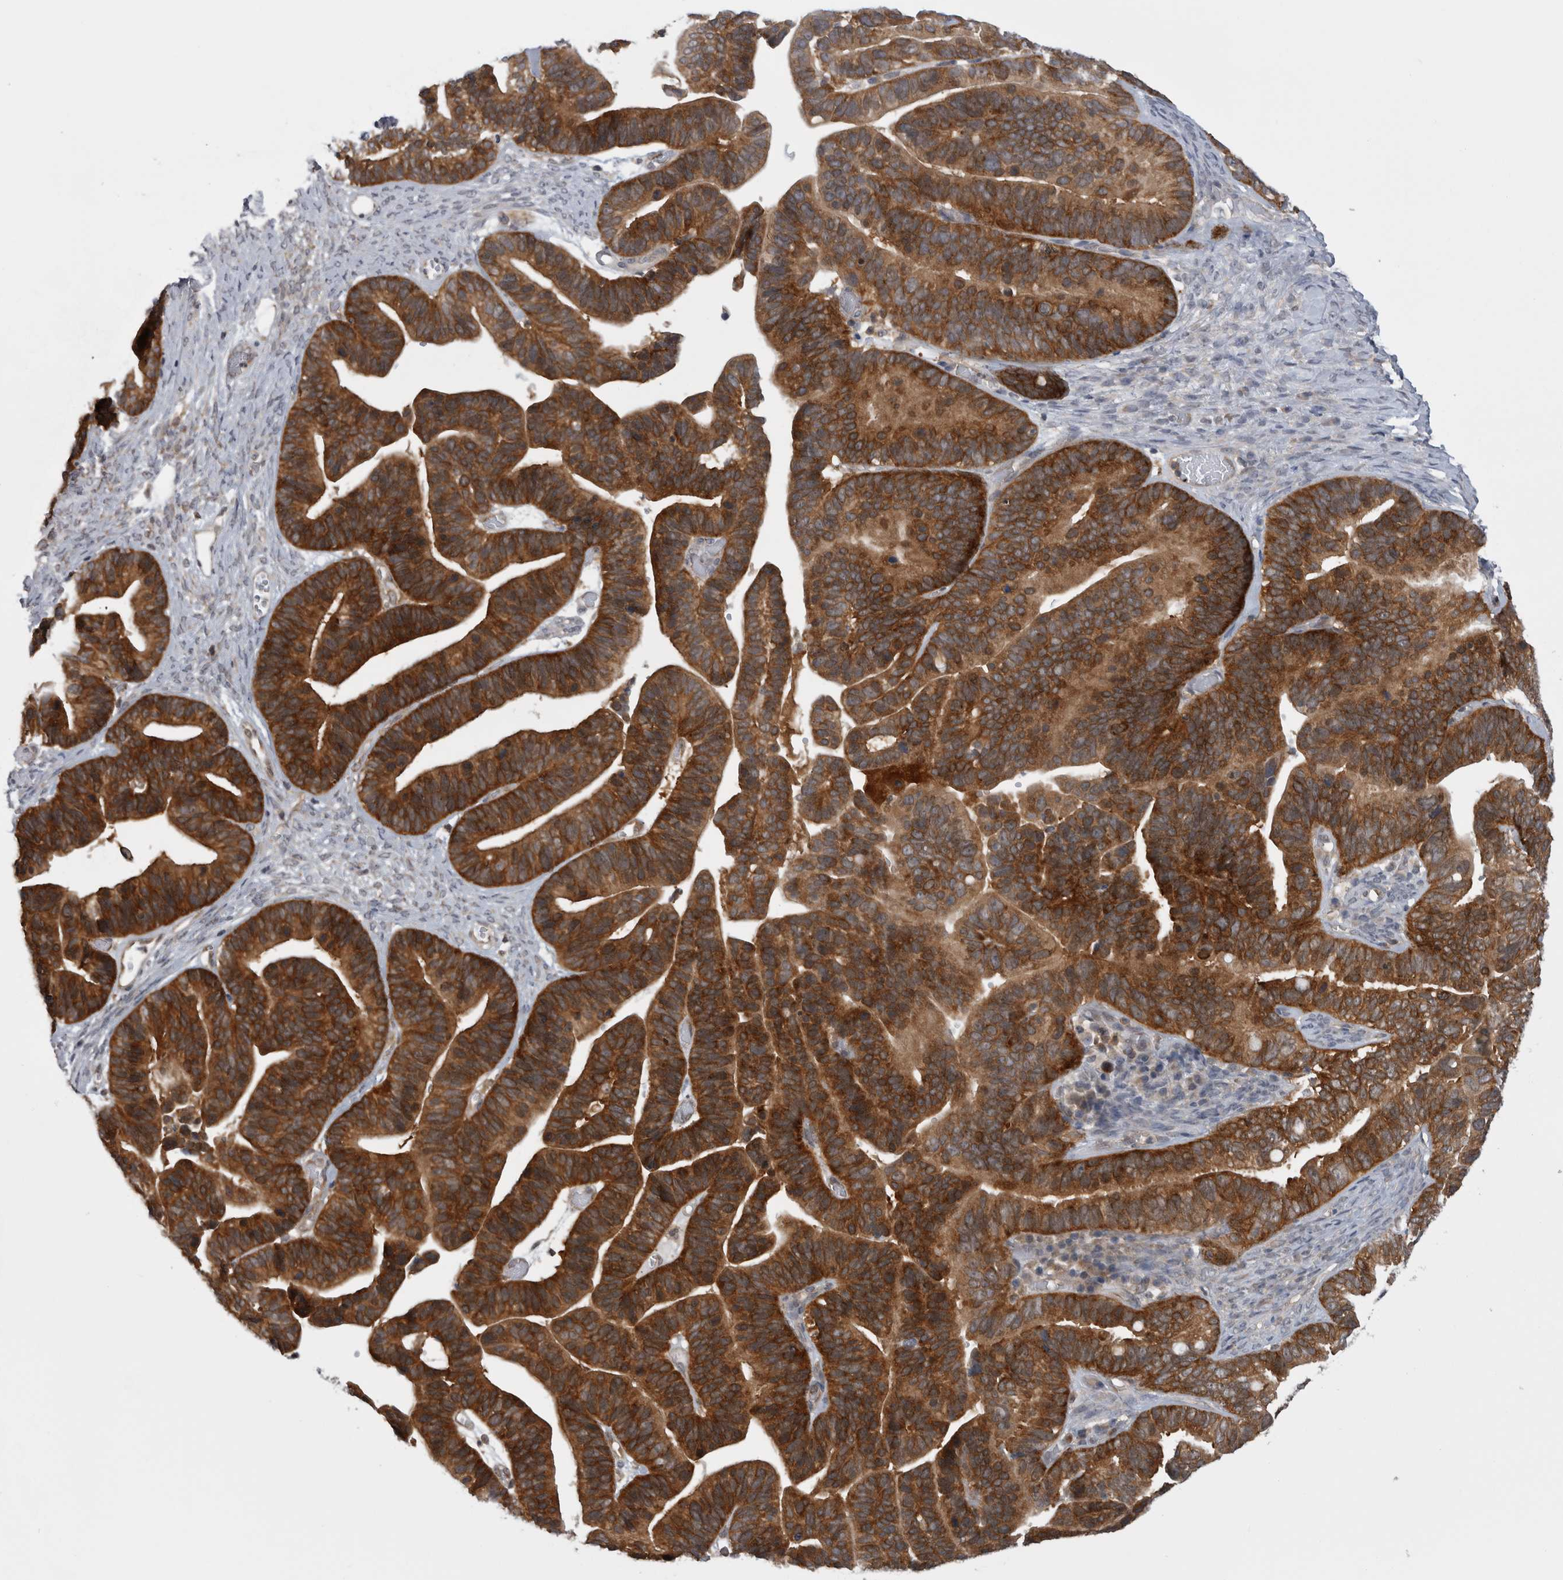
{"staining": {"intensity": "strong", "quantity": ">75%", "location": "cytoplasmic/membranous"}, "tissue": "ovarian cancer", "cell_type": "Tumor cells", "image_type": "cancer", "snomed": [{"axis": "morphology", "description": "Cystadenocarcinoma, serous, NOS"}, {"axis": "topography", "description": "Ovary"}], "caption": "A micrograph of human ovarian cancer stained for a protein displays strong cytoplasmic/membranous brown staining in tumor cells.", "gene": "CACYBP", "patient": {"sex": "female", "age": 56}}